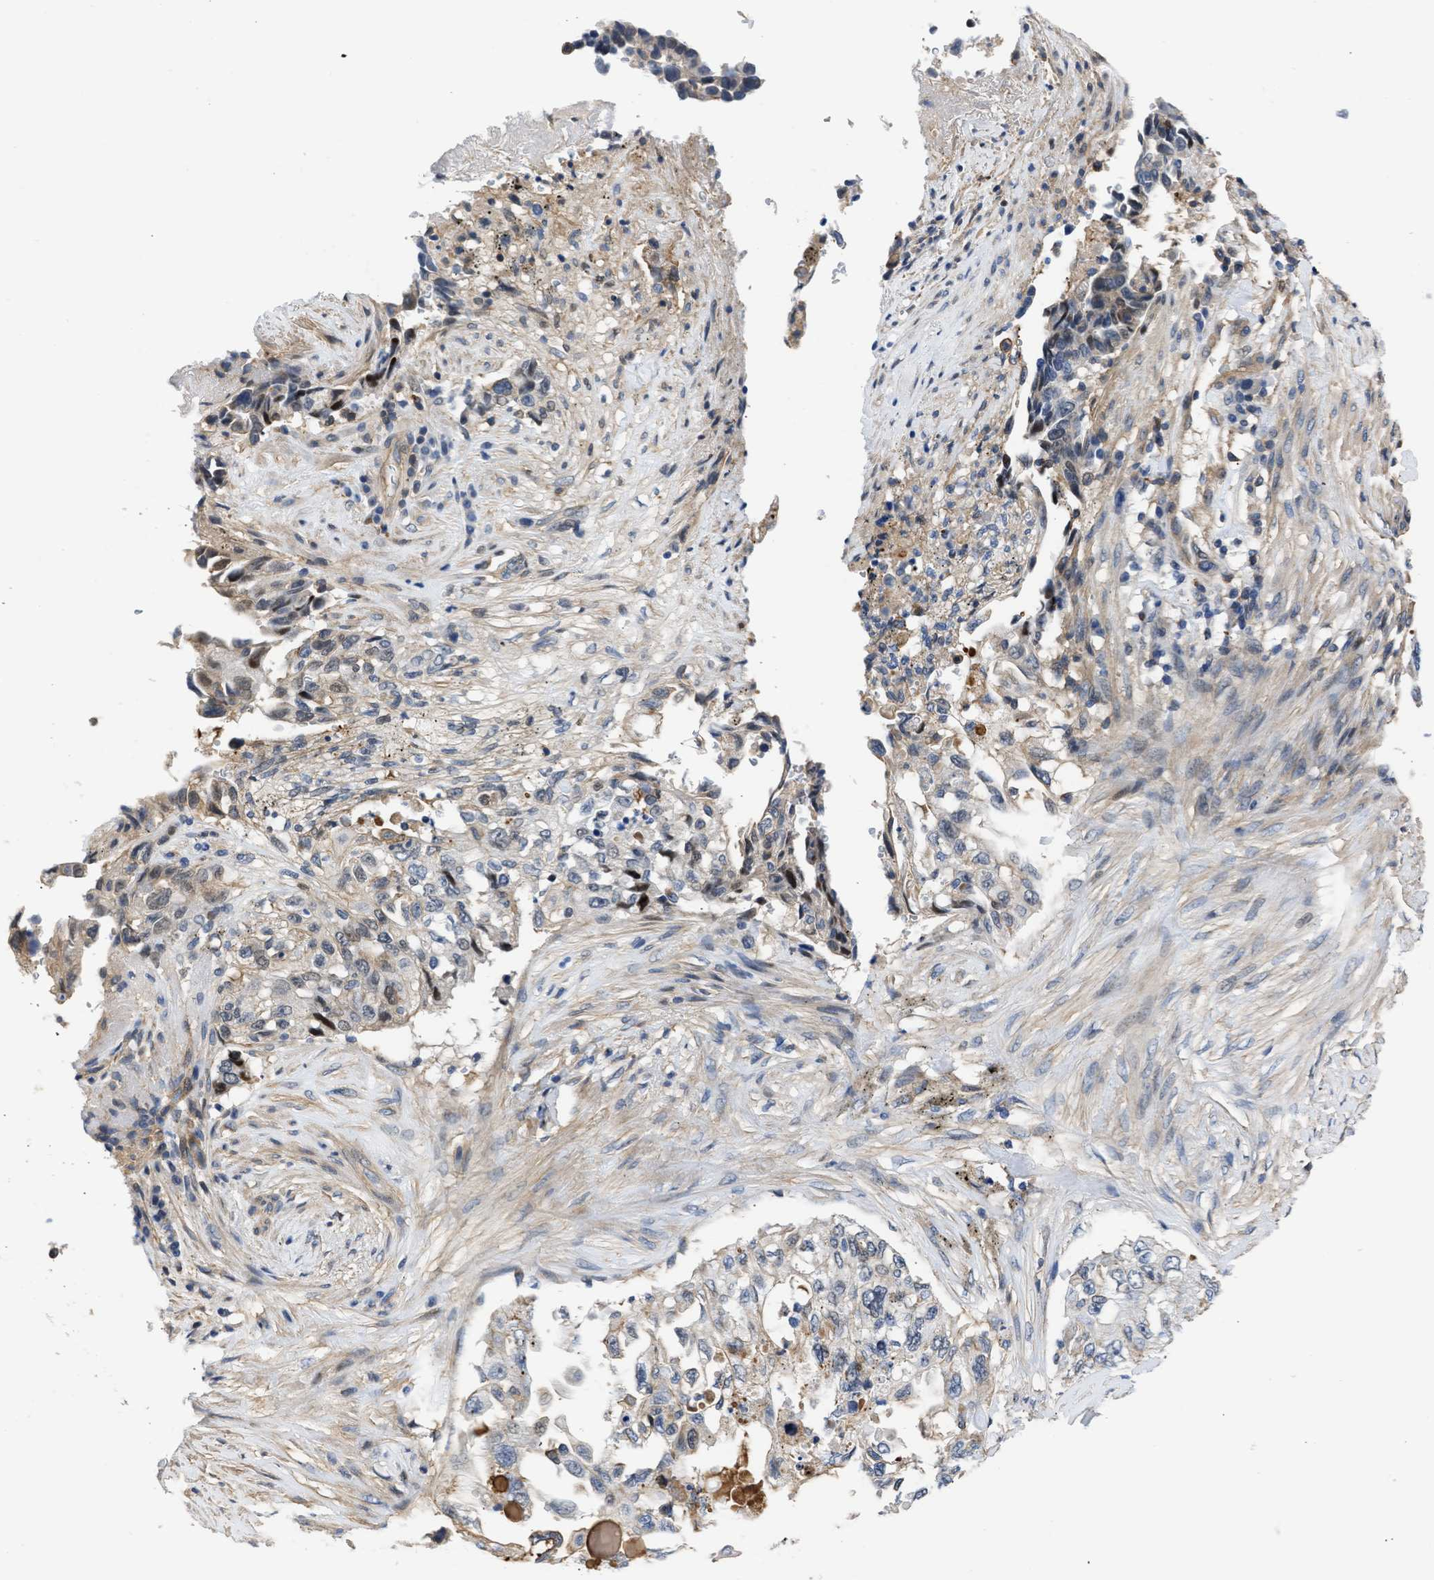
{"staining": {"intensity": "weak", "quantity": "<25%", "location": "cytoplasmic/membranous"}, "tissue": "lung cancer", "cell_type": "Tumor cells", "image_type": "cancer", "snomed": [{"axis": "morphology", "description": "Adenocarcinoma, NOS"}, {"axis": "topography", "description": "Lung"}], "caption": "Tumor cells are negative for protein expression in human lung cancer.", "gene": "MAS1L", "patient": {"sex": "female", "age": 51}}